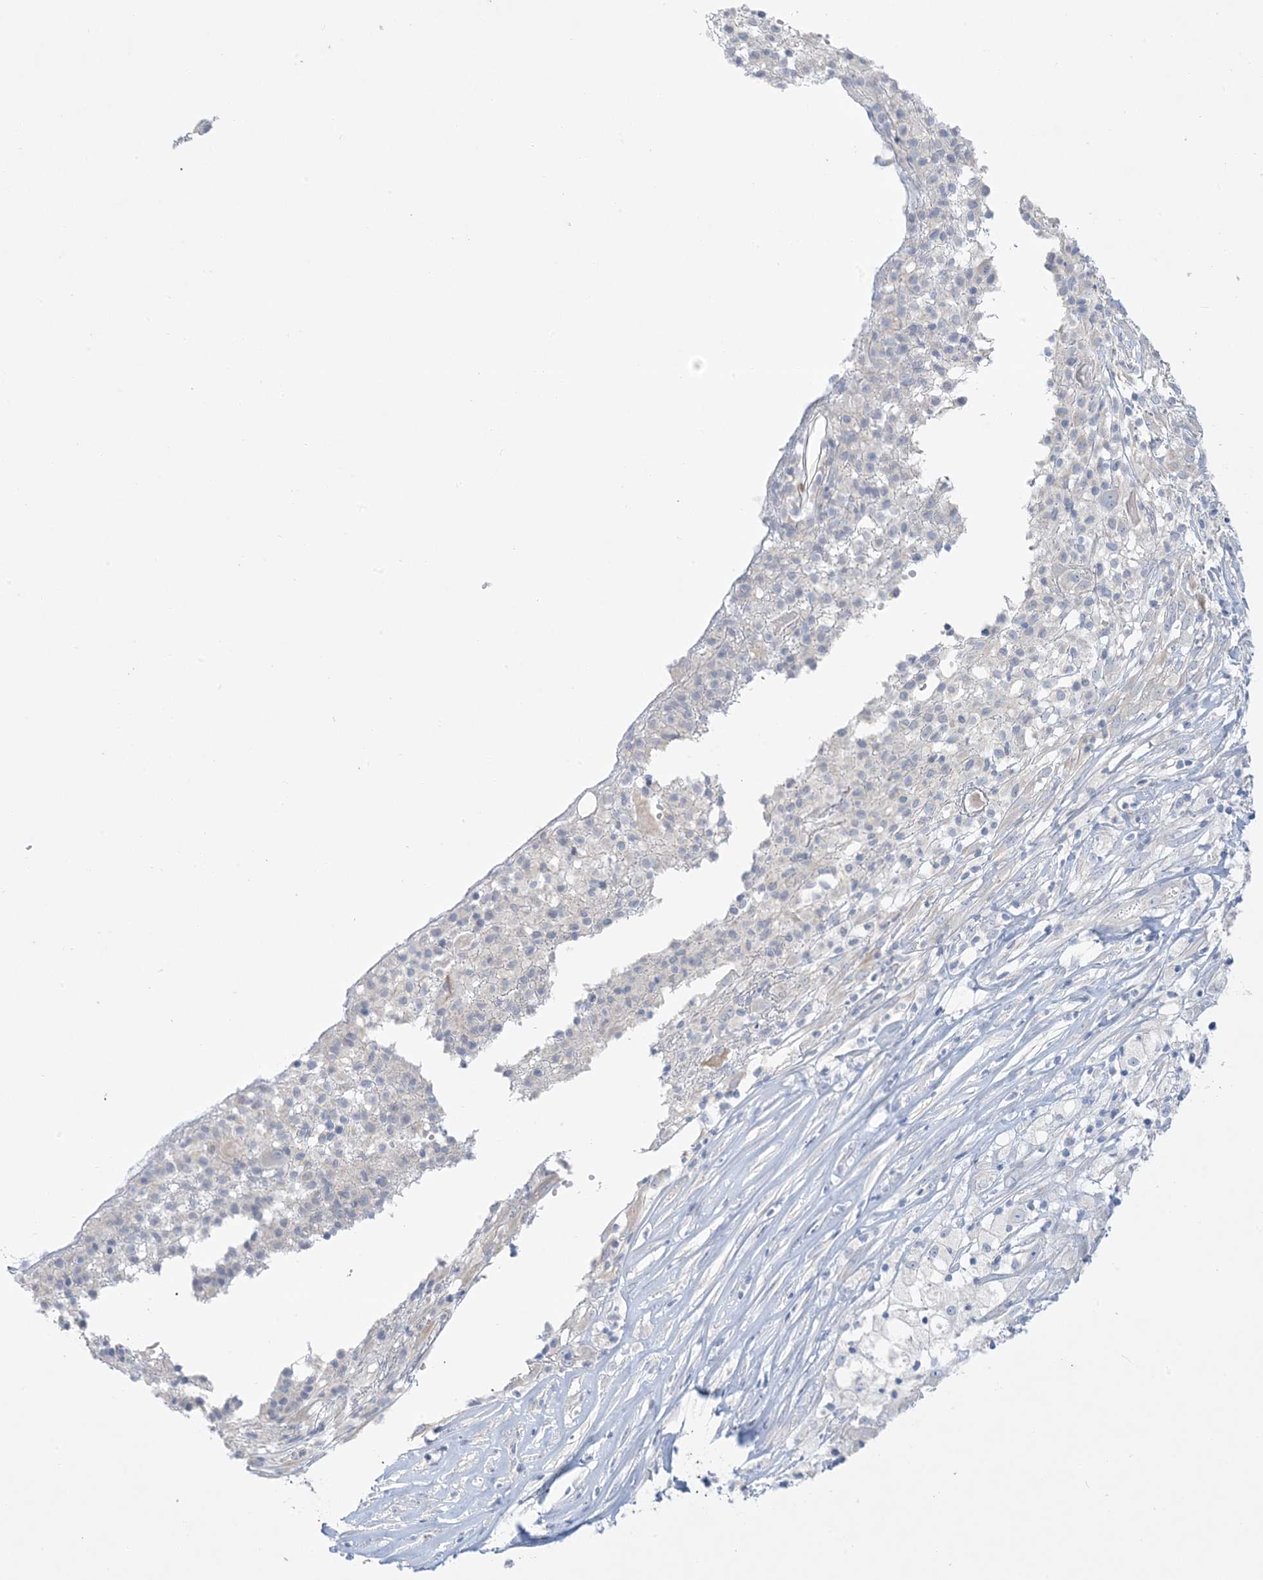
{"staining": {"intensity": "negative", "quantity": "none", "location": "none"}, "tissue": "ovarian cancer", "cell_type": "Tumor cells", "image_type": "cancer", "snomed": [{"axis": "morphology", "description": "Carcinoma, endometroid"}, {"axis": "topography", "description": "Ovary"}], "caption": "Tumor cells are negative for brown protein staining in ovarian cancer (endometroid carcinoma).", "gene": "FAM184A", "patient": {"sex": "female", "age": 42}}